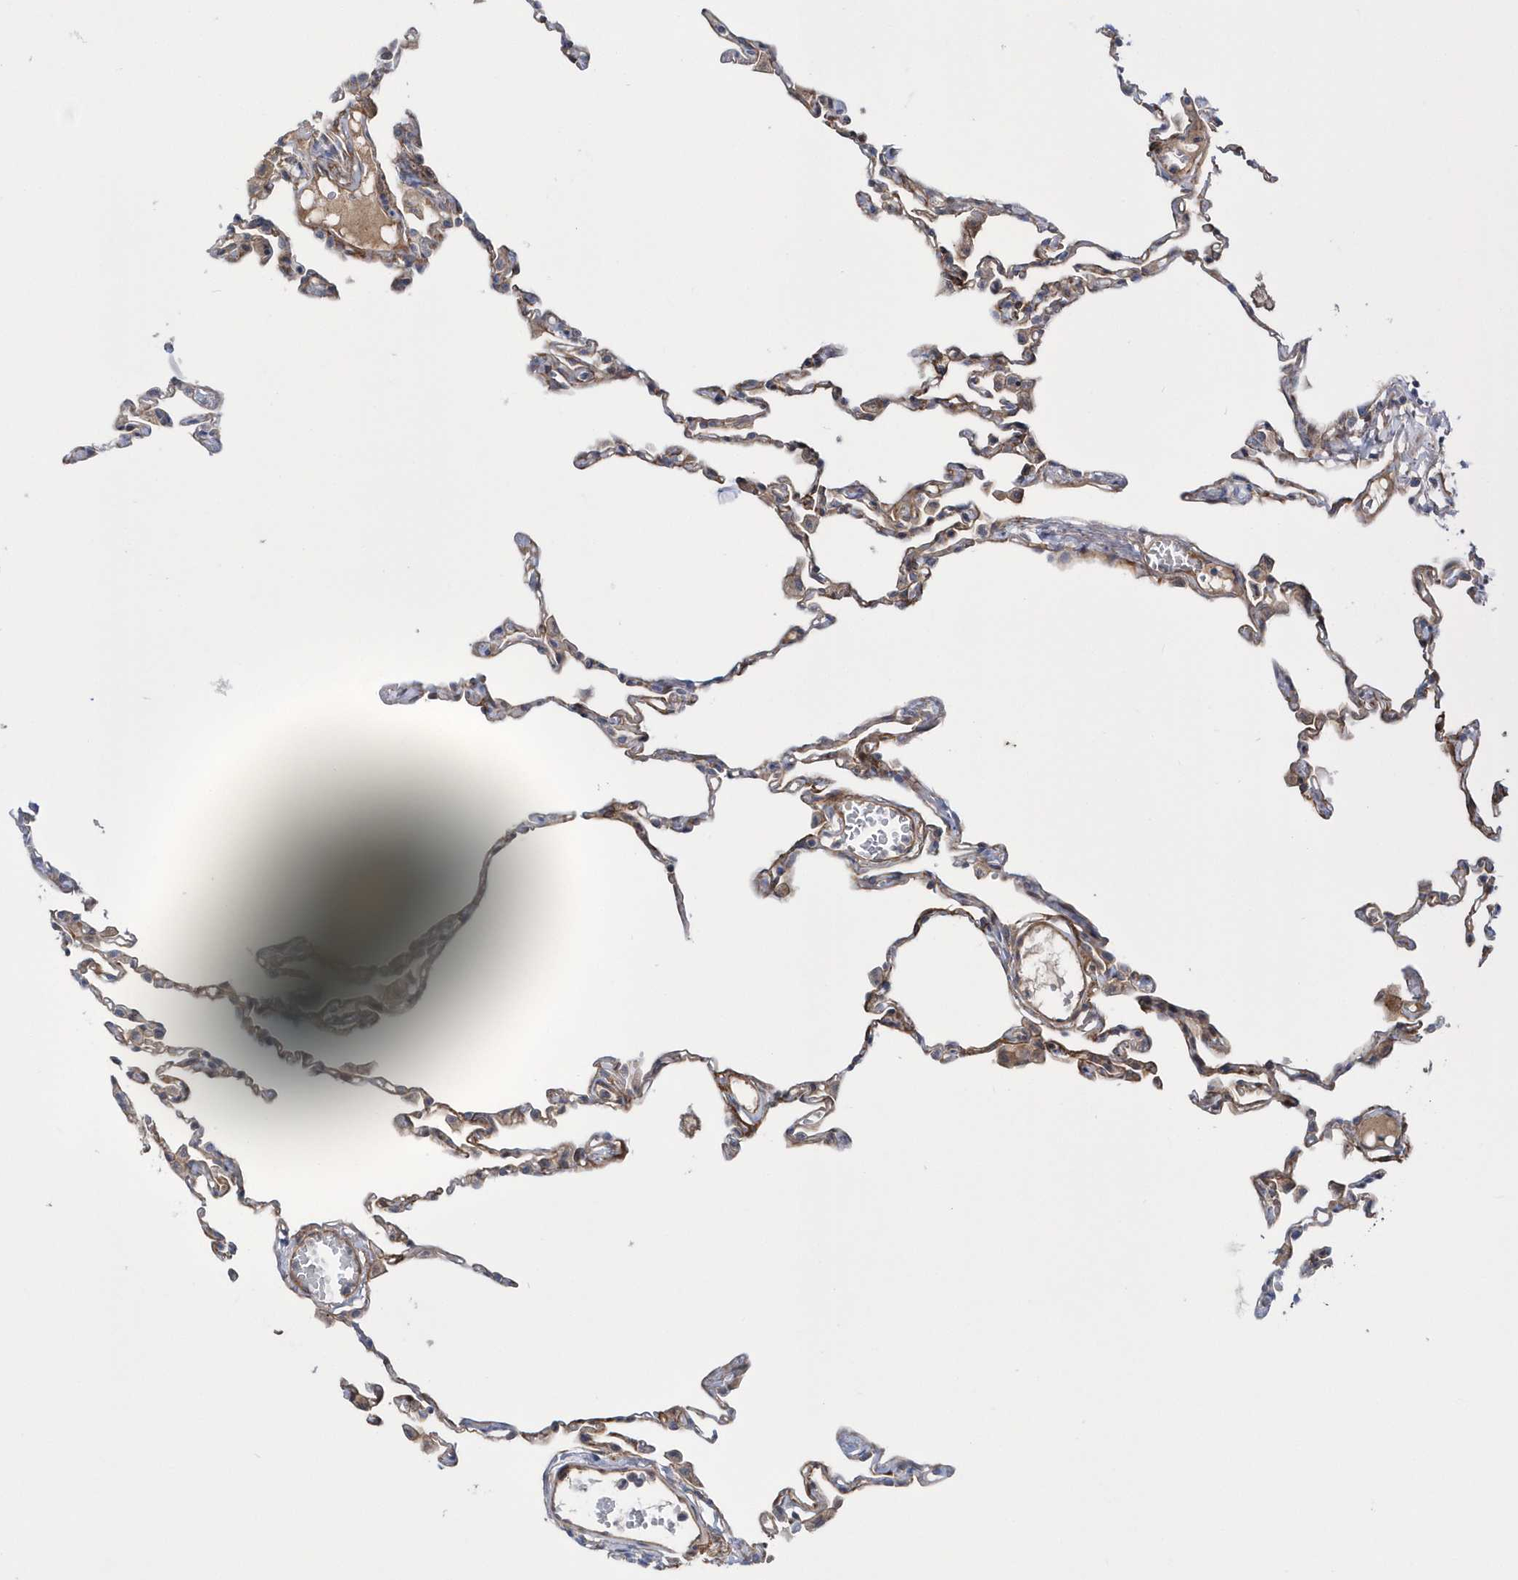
{"staining": {"intensity": "moderate", "quantity": "25%-75%", "location": "cytoplasmic/membranous"}, "tissue": "lung", "cell_type": "Alveolar cells", "image_type": "normal", "snomed": [{"axis": "morphology", "description": "Normal tissue, NOS"}, {"axis": "topography", "description": "Lung"}], "caption": "An image showing moderate cytoplasmic/membranous positivity in approximately 25%-75% of alveolar cells in normal lung, as visualized by brown immunohistochemical staining.", "gene": "DSPP", "patient": {"sex": "female", "age": 49}}